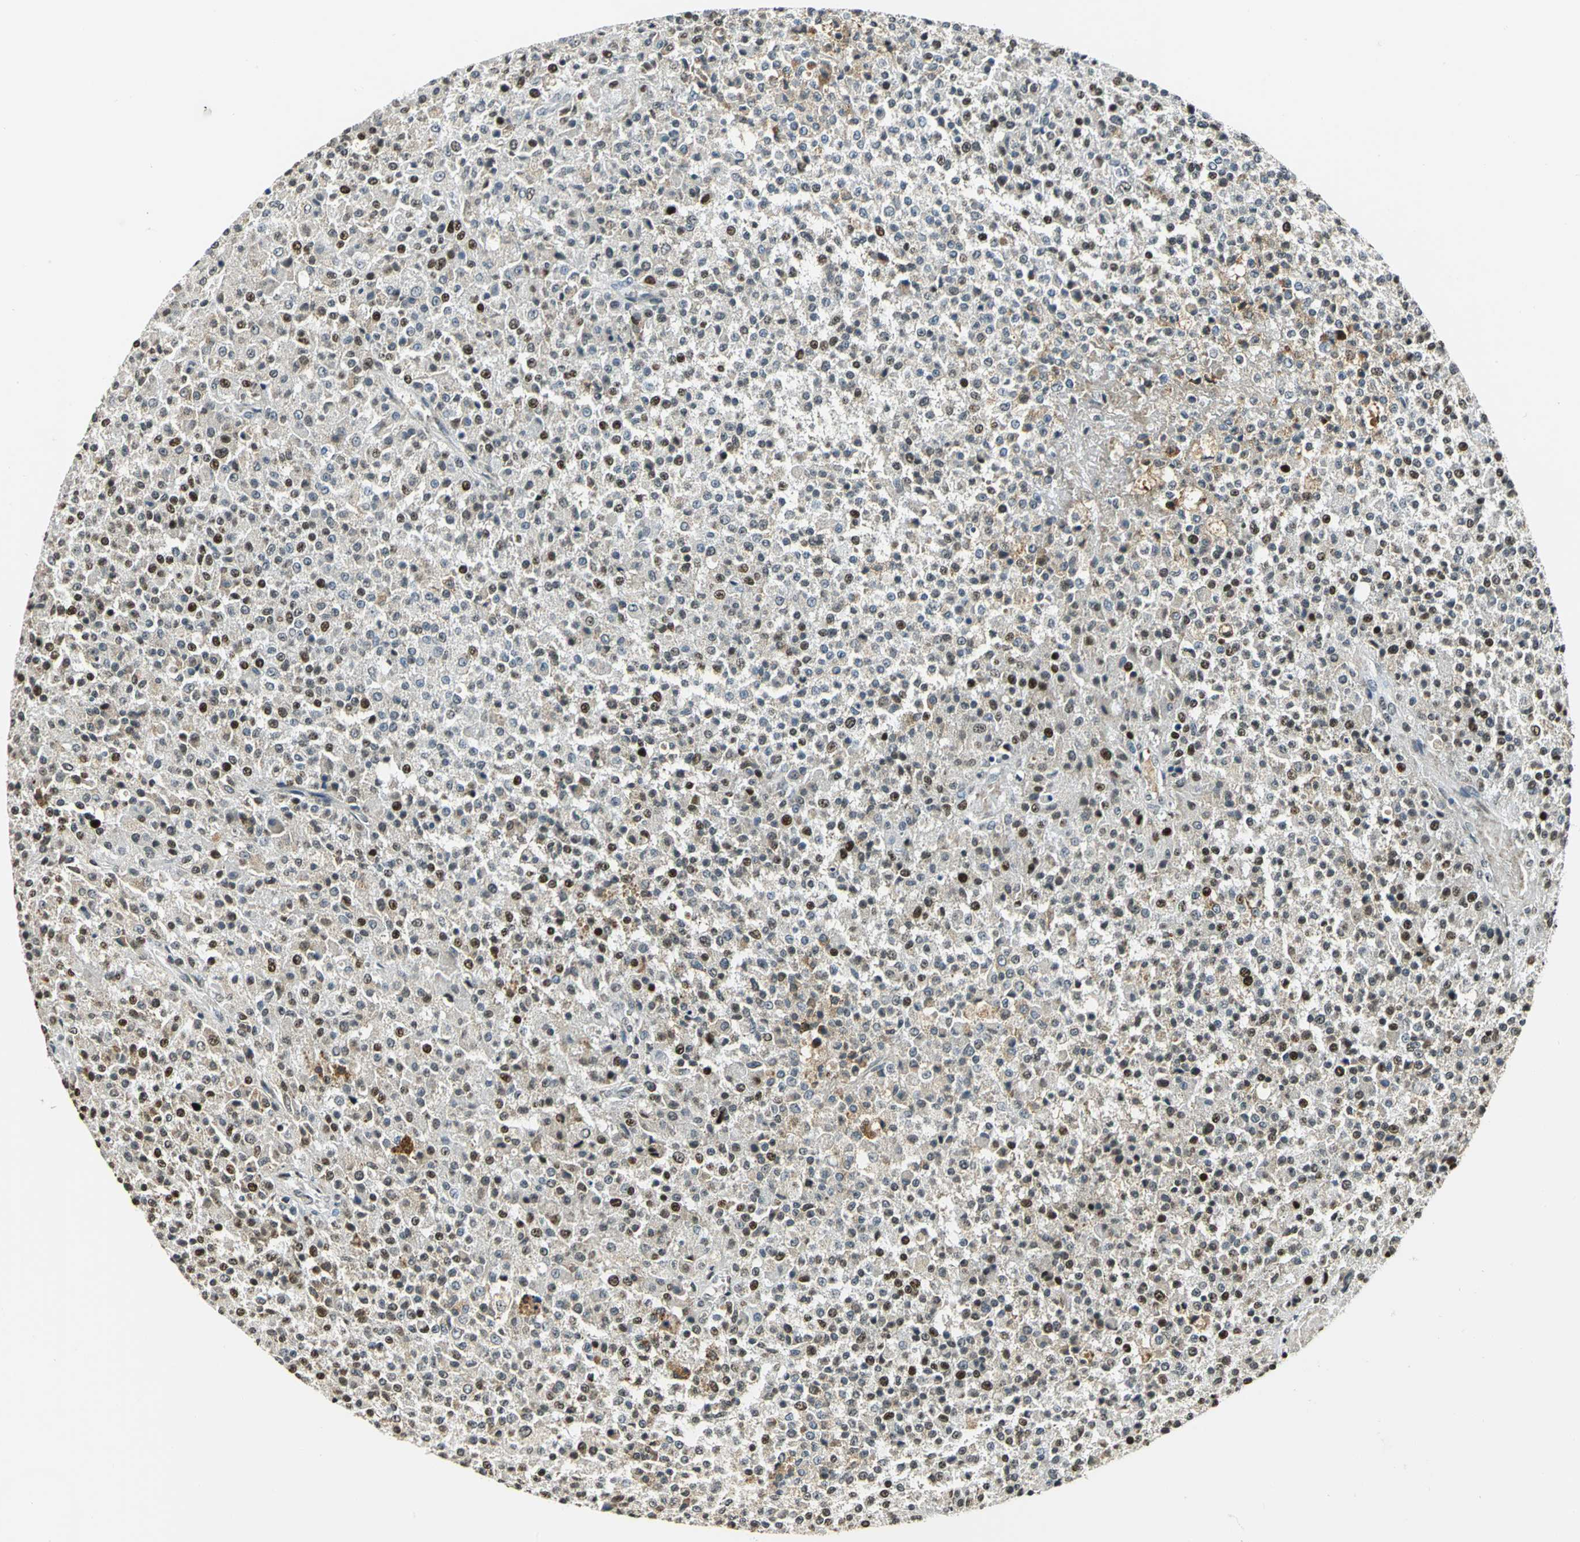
{"staining": {"intensity": "strong", "quantity": "<25%", "location": "nuclear"}, "tissue": "testis cancer", "cell_type": "Tumor cells", "image_type": "cancer", "snomed": [{"axis": "morphology", "description": "Seminoma, NOS"}, {"axis": "topography", "description": "Testis"}], "caption": "Tumor cells display medium levels of strong nuclear staining in approximately <25% of cells in testis cancer (seminoma).", "gene": "MCM4", "patient": {"sex": "male", "age": 59}}